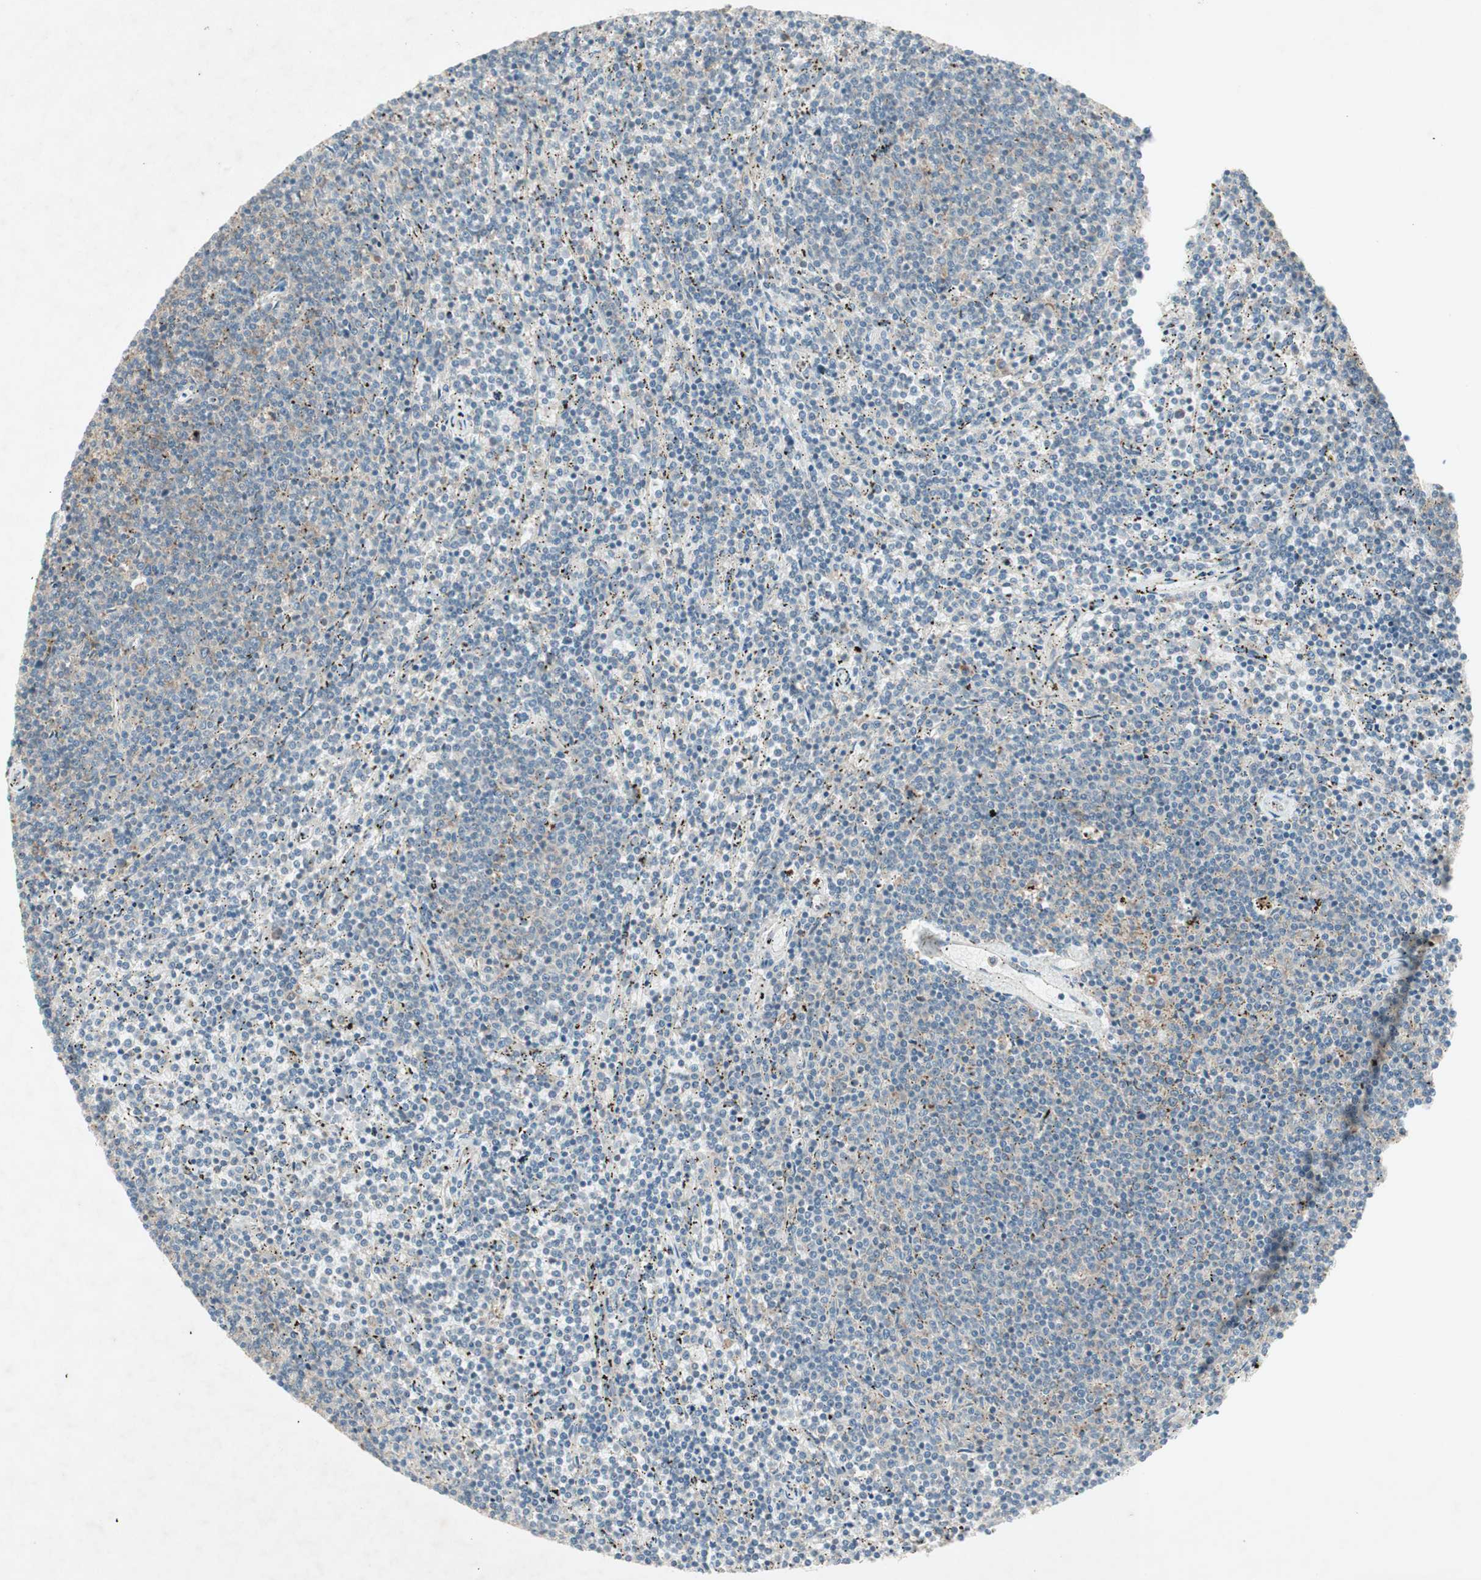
{"staining": {"intensity": "weak", "quantity": "25%-75%", "location": "cytoplasmic/membranous"}, "tissue": "lymphoma", "cell_type": "Tumor cells", "image_type": "cancer", "snomed": [{"axis": "morphology", "description": "Malignant lymphoma, non-Hodgkin's type, Low grade"}, {"axis": "topography", "description": "Spleen"}], "caption": "This histopathology image demonstrates immunohistochemistry staining of low-grade malignant lymphoma, non-Hodgkin's type, with low weak cytoplasmic/membranous staining in approximately 25%-75% of tumor cells.", "gene": "RPL23", "patient": {"sex": "female", "age": 50}}